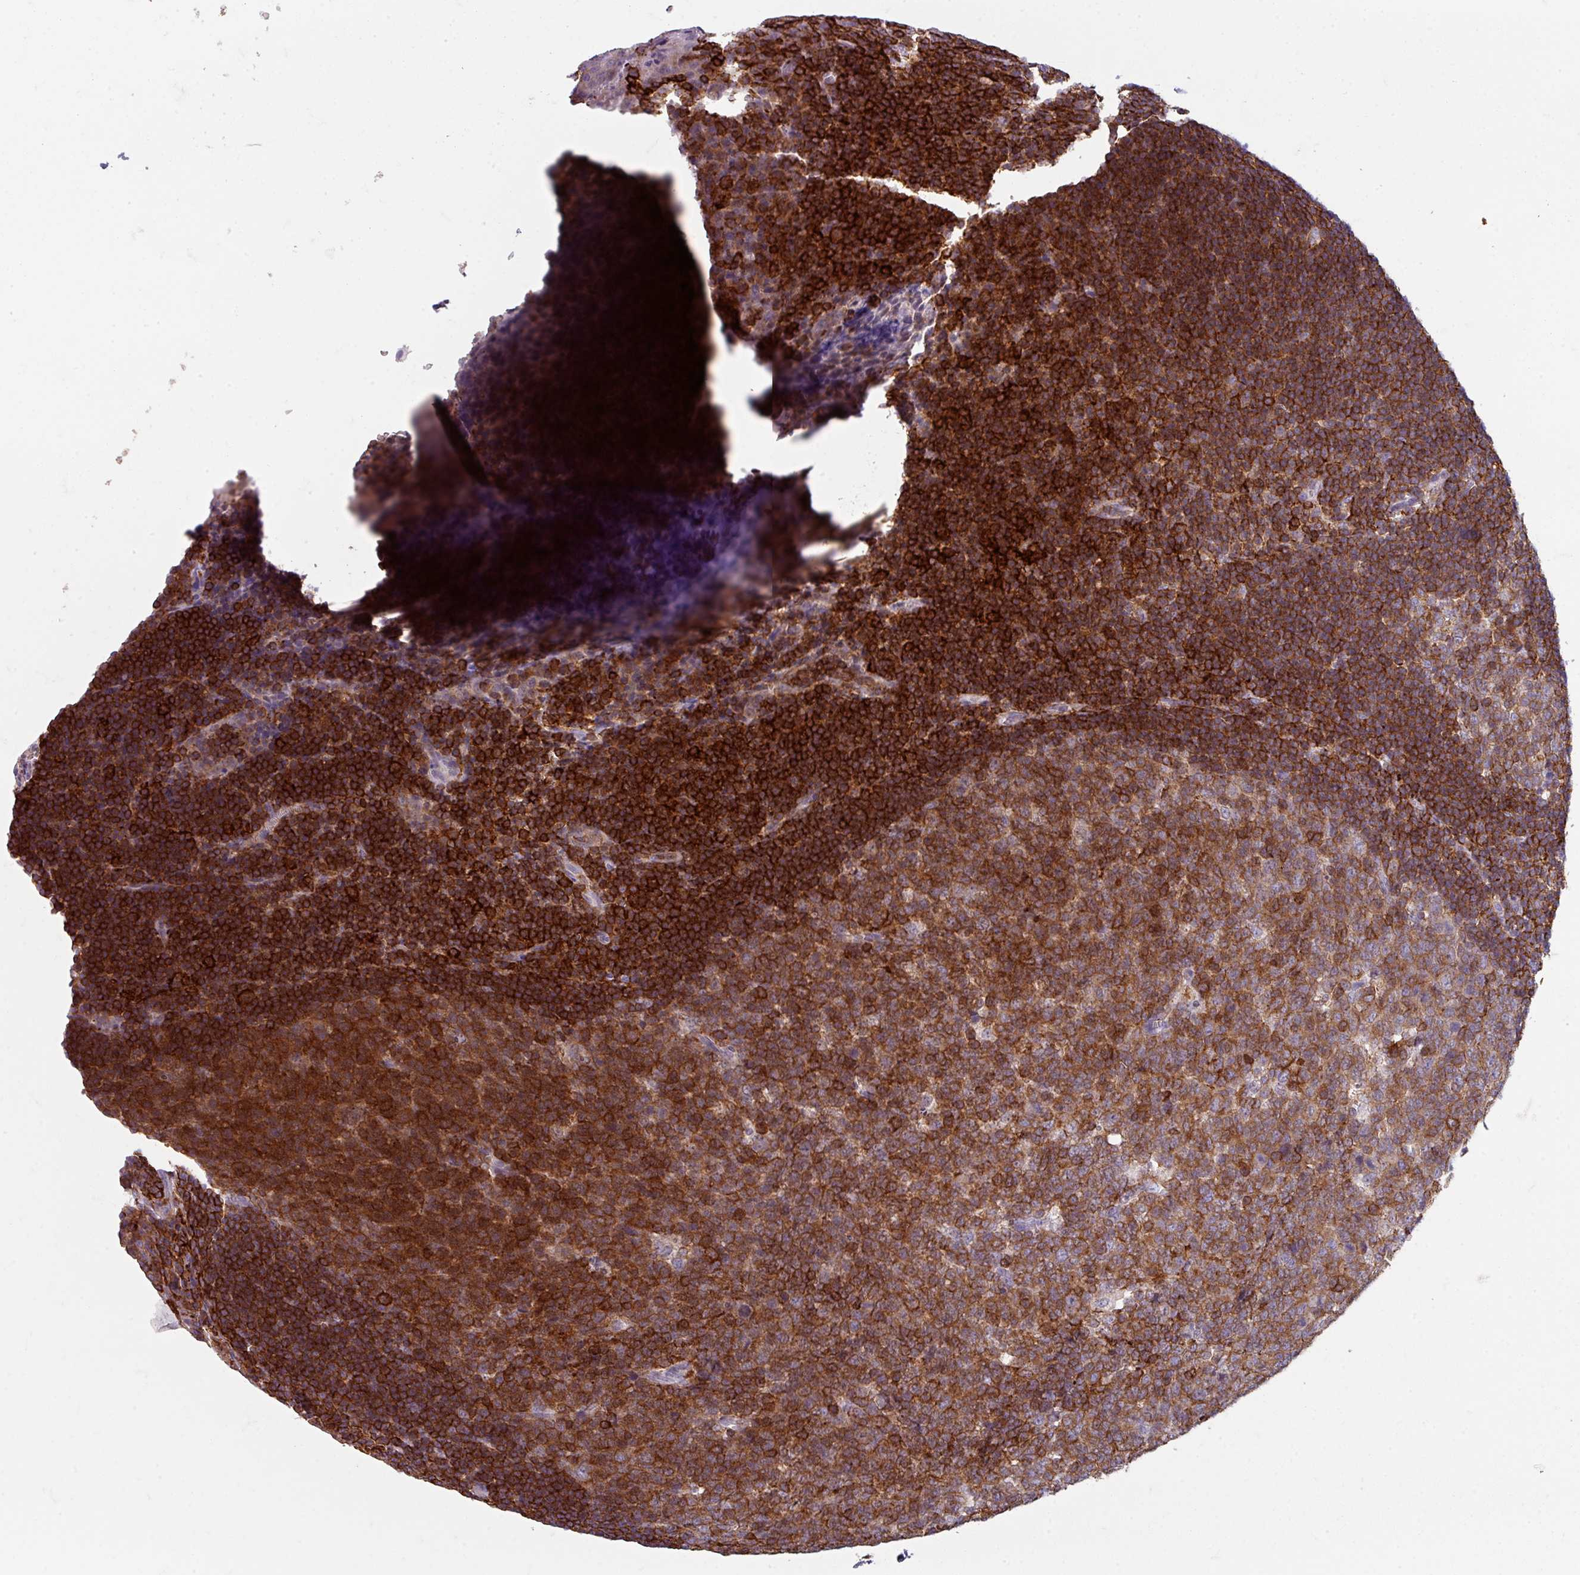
{"staining": {"intensity": "strong", "quantity": ">75%", "location": "cytoplasmic/membranous"}, "tissue": "tonsil", "cell_type": "Germinal center cells", "image_type": "normal", "snomed": [{"axis": "morphology", "description": "Normal tissue, NOS"}, {"axis": "topography", "description": "Tonsil"}], "caption": "Immunohistochemistry (IHC) of normal human tonsil demonstrates high levels of strong cytoplasmic/membranous staining in about >75% of germinal center cells.", "gene": "NEDD9", "patient": {"sex": "male", "age": 27}}